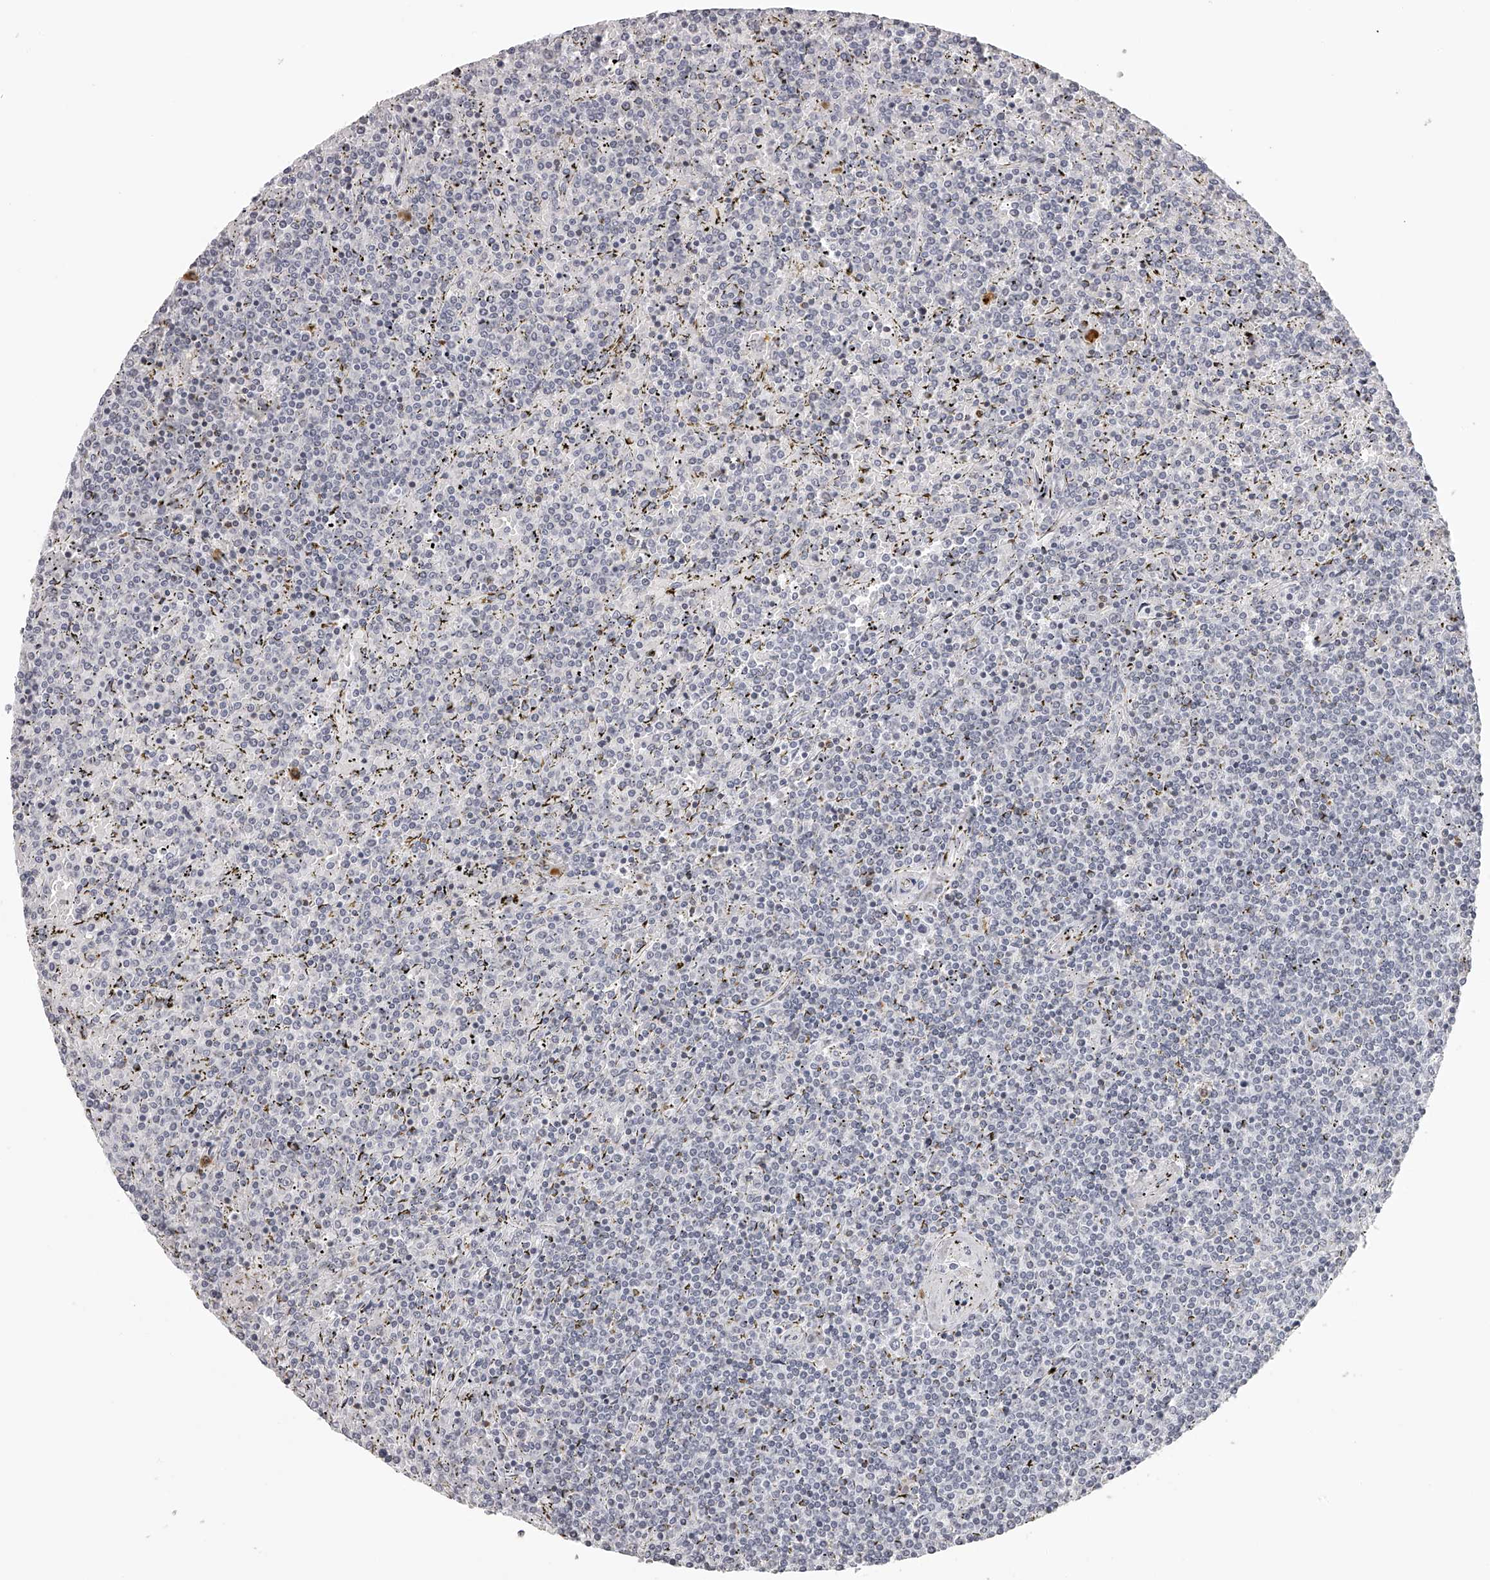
{"staining": {"intensity": "negative", "quantity": "none", "location": "none"}, "tissue": "lymphoma", "cell_type": "Tumor cells", "image_type": "cancer", "snomed": [{"axis": "morphology", "description": "Malignant lymphoma, non-Hodgkin's type, Low grade"}, {"axis": "topography", "description": "Spleen"}], "caption": "Immunohistochemistry histopathology image of lymphoma stained for a protein (brown), which exhibits no positivity in tumor cells. The staining was performed using DAB (3,3'-diaminobenzidine) to visualize the protein expression in brown, while the nuclei were stained in blue with hematoxylin (Magnification: 20x).", "gene": "SEC11C", "patient": {"sex": "female", "age": 19}}